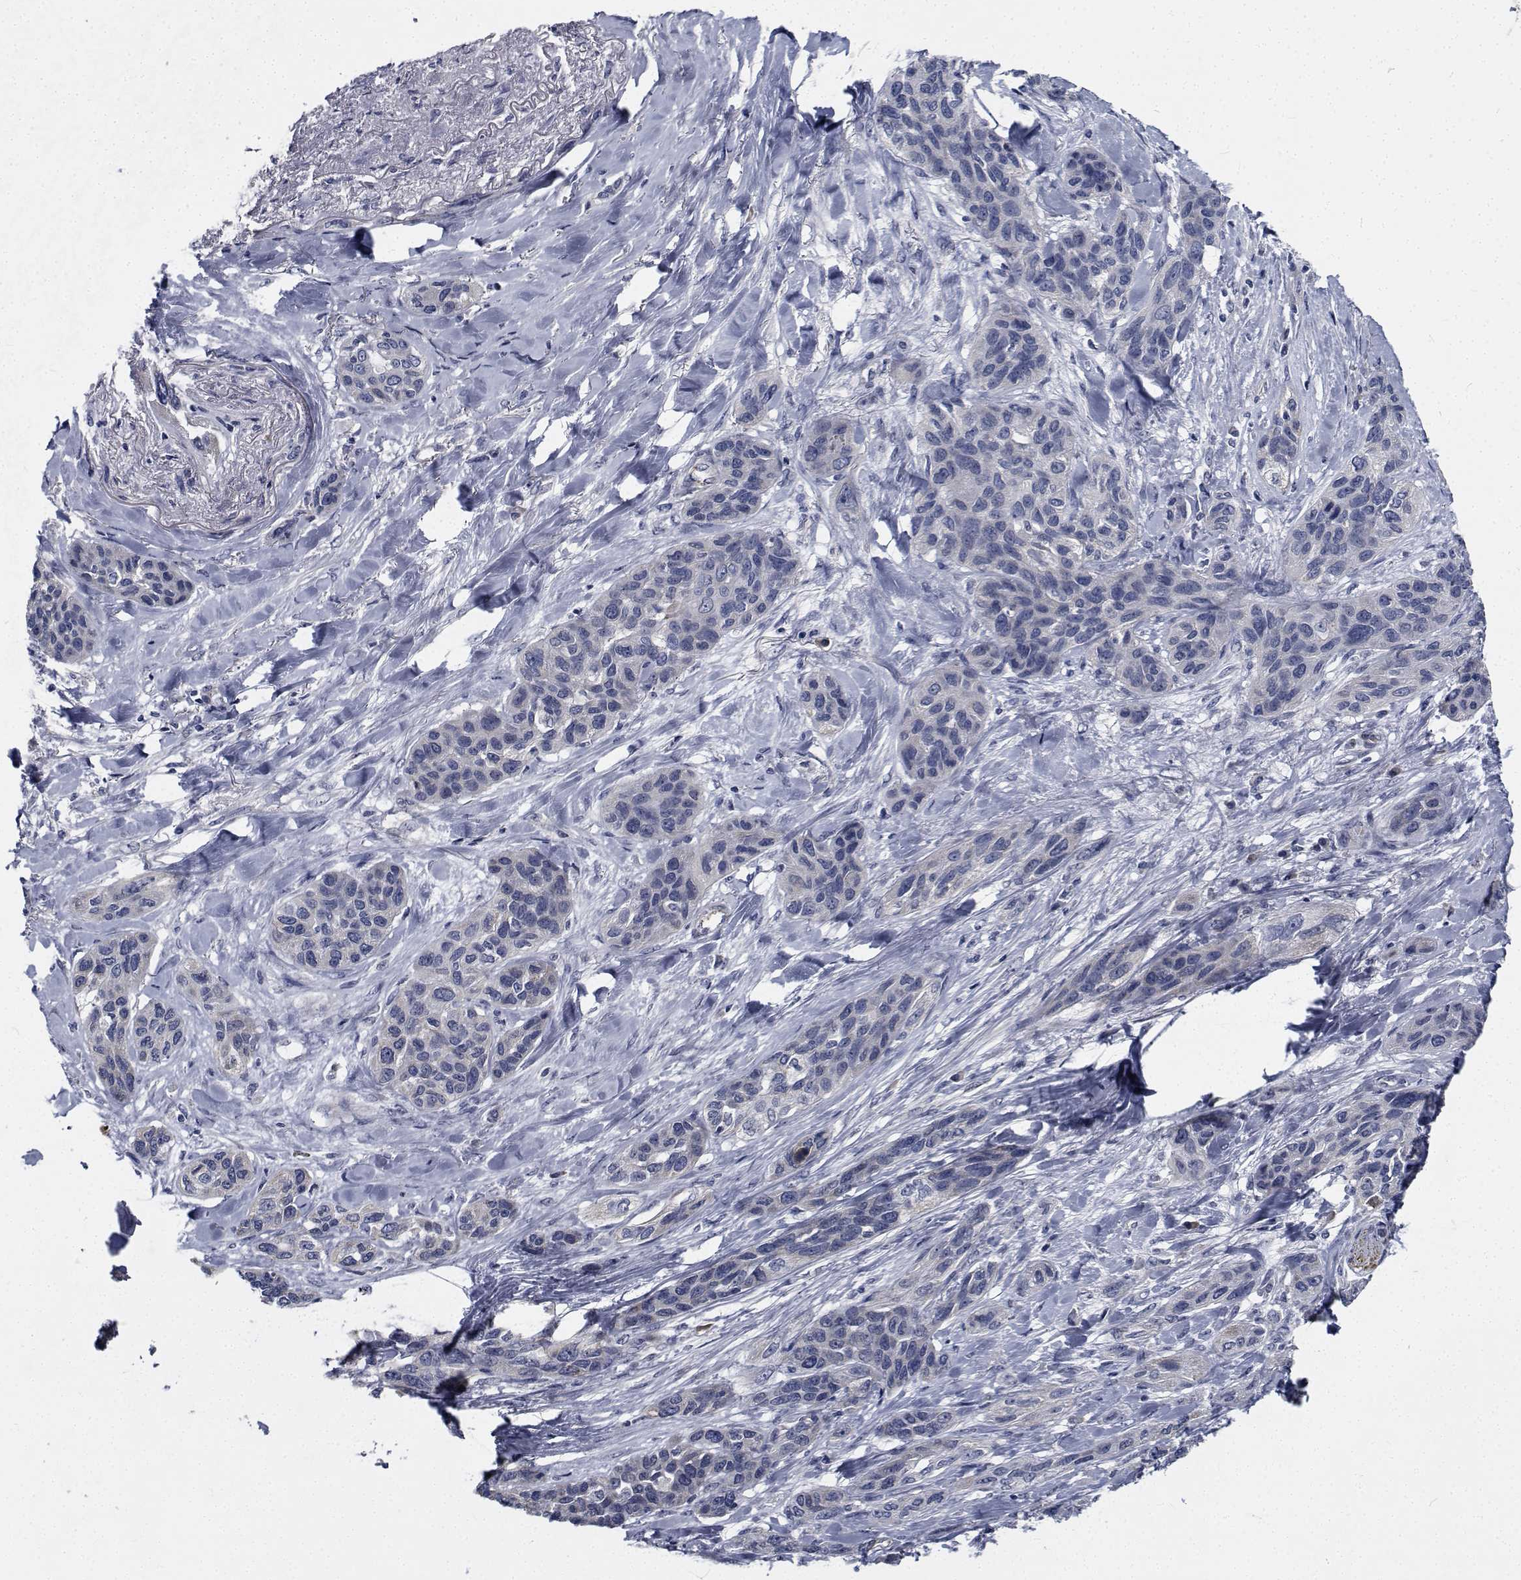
{"staining": {"intensity": "negative", "quantity": "none", "location": "none"}, "tissue": "lung cancer", "cell_type": "Tumor cells", "image_type": "cancer", "snomed": [{"axis": "morphology", "description": "Squamous cell carcinoma, NOS"}, {"axis": "topography", "description": "Lung"}], "caption": "Lung cancer (squamous cell carcinoma) was stained to show a protein in brown. There is no significant expression in tumor cells. (Stains: DAB immunohistochemistry with hematoxylin counter stain, Microscopy: brightfield microscopy at high magnification).", "gene": "TTBK1", "patient": {"sex": "female", "age": 70}}